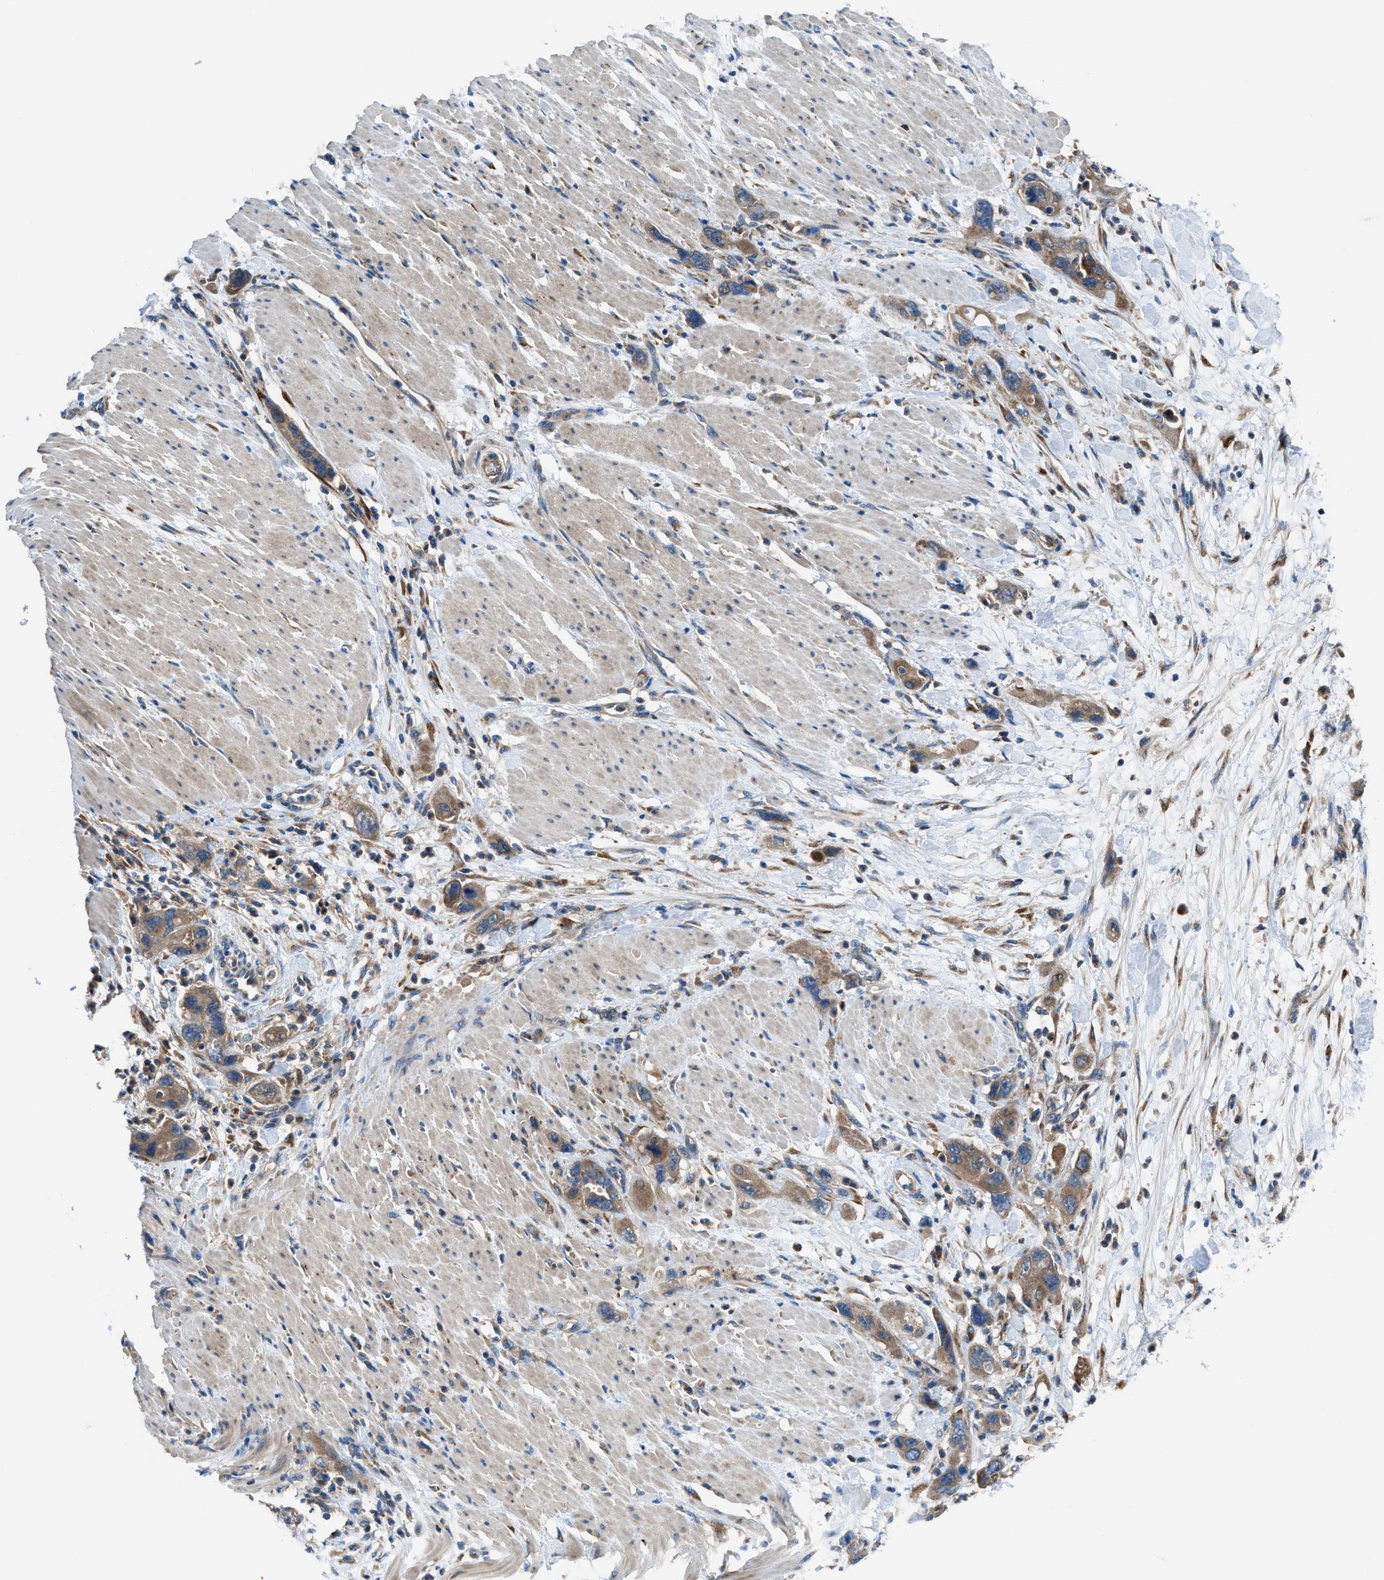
{"staining": {"intensity": "weak", "quantity": ">75%", "location": "cytoplasmic/membranous"}, "tissue": "pancreatic cancer", "cell_type": "Tumor cells", "image_type": "cancer", "snomed": [{"axis": "morphology", "description": "Normal tissue, NOS"}, {"axis": "morphology", "description": "Adenocarcinoma, NOS"}, {"axis": "topography", "description": "Pancreas"}], "caption": "Pancreatic cancer stained for a protein shows weak cytoplasmic/membranous positivity in tumor cells. The staining was performed using DAB to visualize the protein expression in brown, while the nuclei were stained in blue with hematoxylin (Magnification: 20x).", "gene": "MAP3K20", "patient": {"sex": "female", "age": 71}}